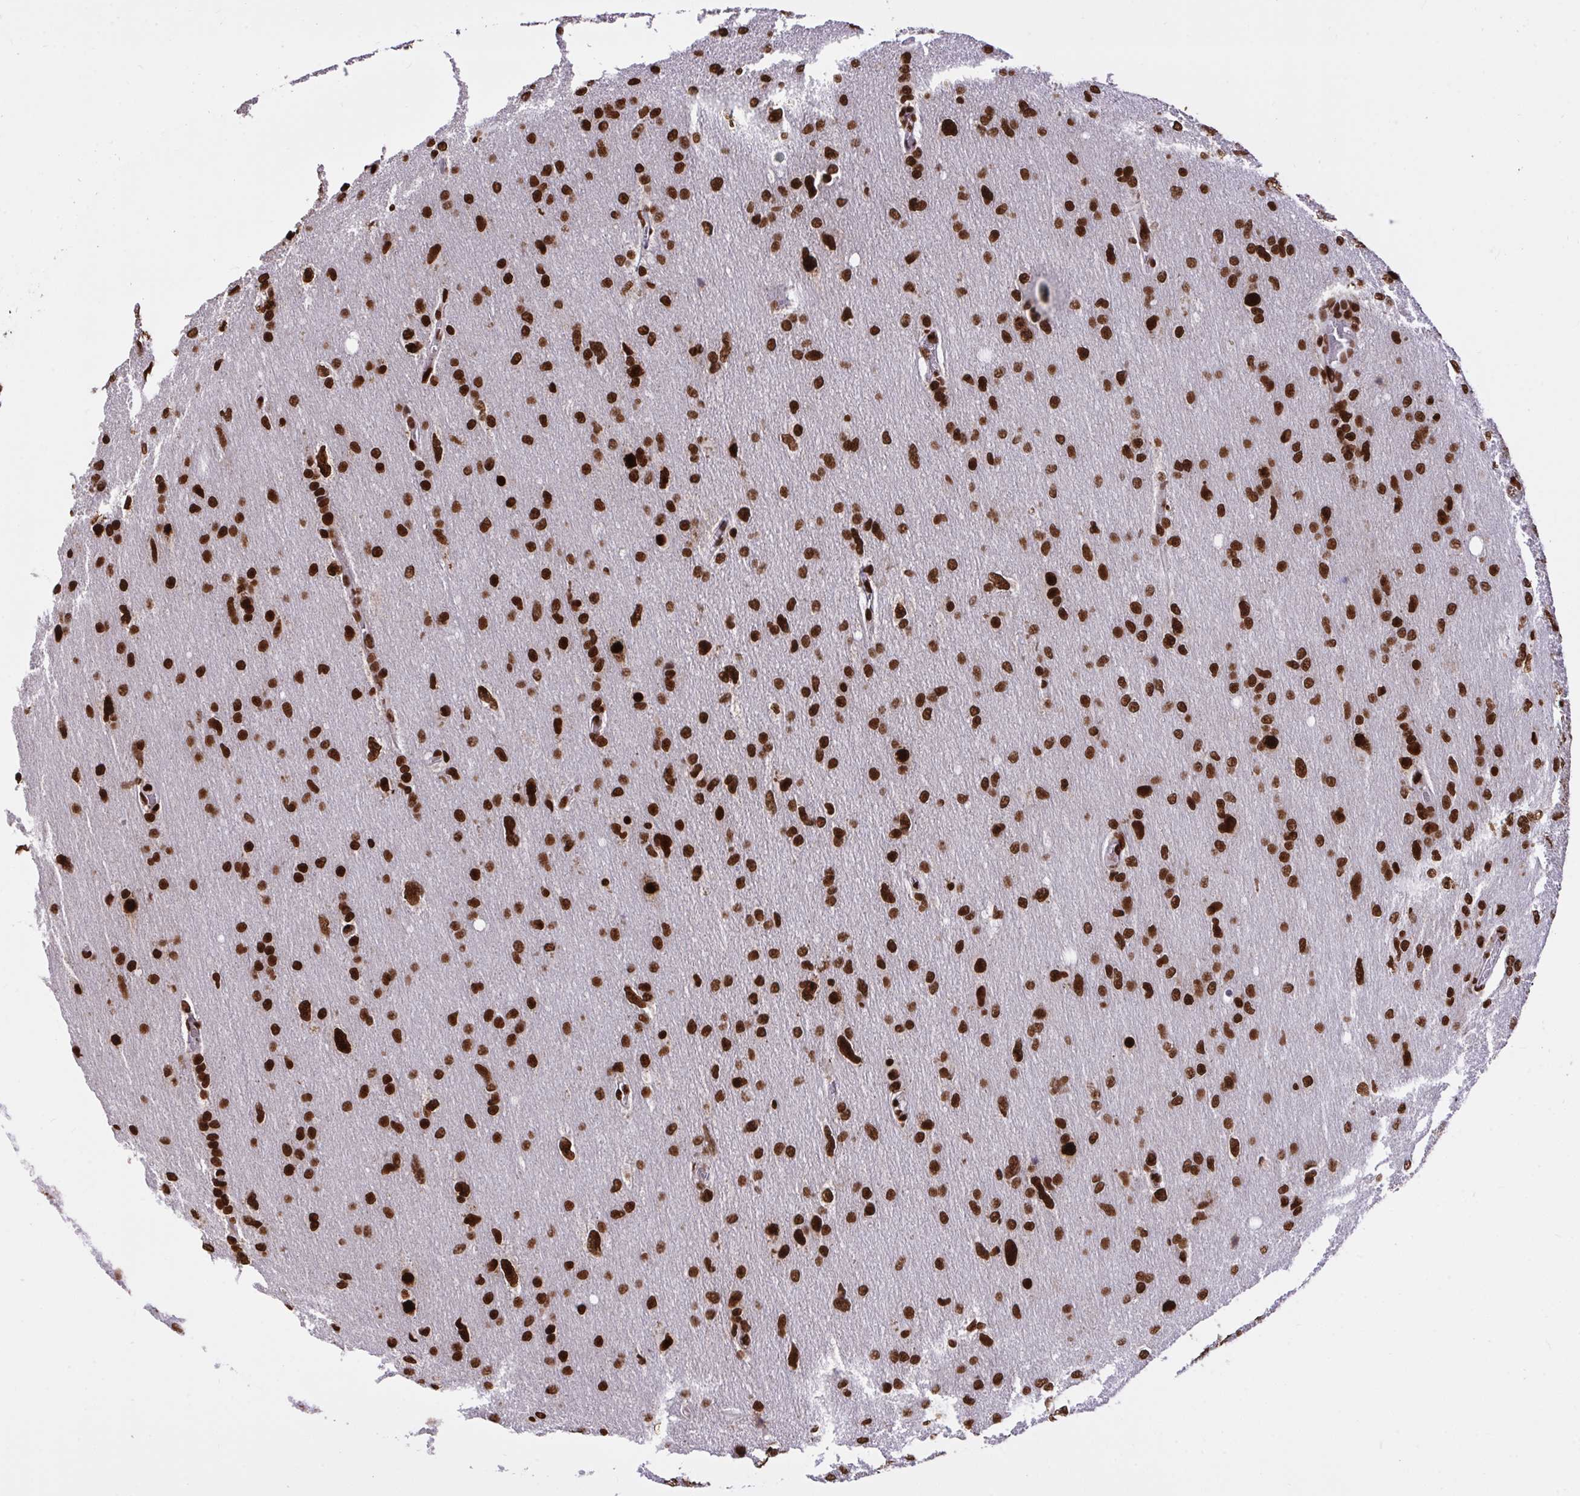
{"staining": {"intensity": "strong", "quantity": ">75%", "location": "nuclear"}, "tissue": "glioma", "cell_type": "Tumor cells", "image_type": "cancer", "snomed": [{"axis": "morphology", "description": "Glioma, malignant, High grade"}, {"axis": "topography", "description": "Brain"}], "caption": "Tumor cells display high levels of strong nuclear expression in approximately >75% of cells in malignant high-grade glioma. The protein is stained brown, and the nuclei are stained in blue (DAB IHC with brightfield microscopy, high magnification).", "gene": "HNRNPL", "patient": {"sex": "male", "age": 53}}